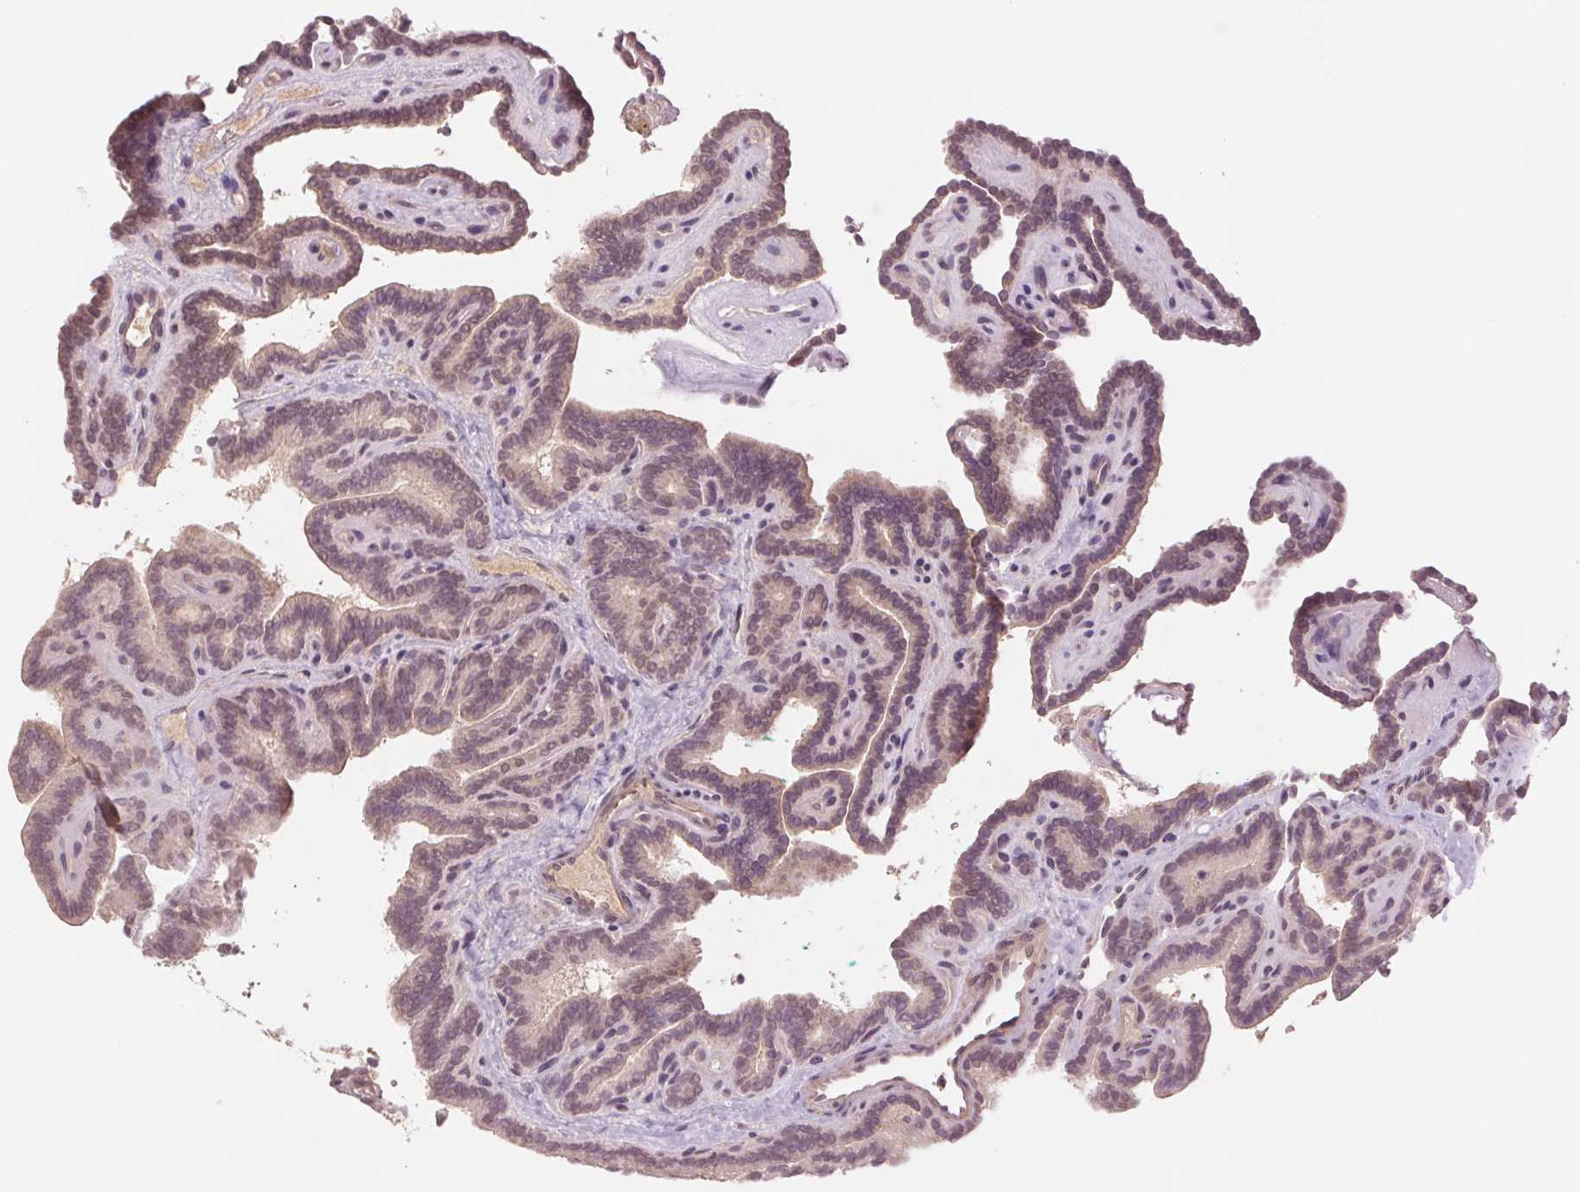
{"staining": {"intensity": "weak", "quantity": "25%-75%", "location": "nuclear"}, "tissue": "thyroid cancer", "cell_type": "Tumor cells", "image_type": "cancer", "snomed": [{"axis": "morphology", "description": "Papillary adenocarcinoma, NOS"}, {"axis": "topography", "description": "Thyroid gland"}], "caption": "DAB immunohistochemical staining of thyroid papillary adenocarcinoma displays weak nuclear protein staining in about 25%-75% of tumor cells. The protein of interest is stained brown, and the nuclei are stained in blue (DAB IHC with brightfield microscopy, high magnification).", "gene": "PPIA", "patient": {"sex": "female", "age": 21}}